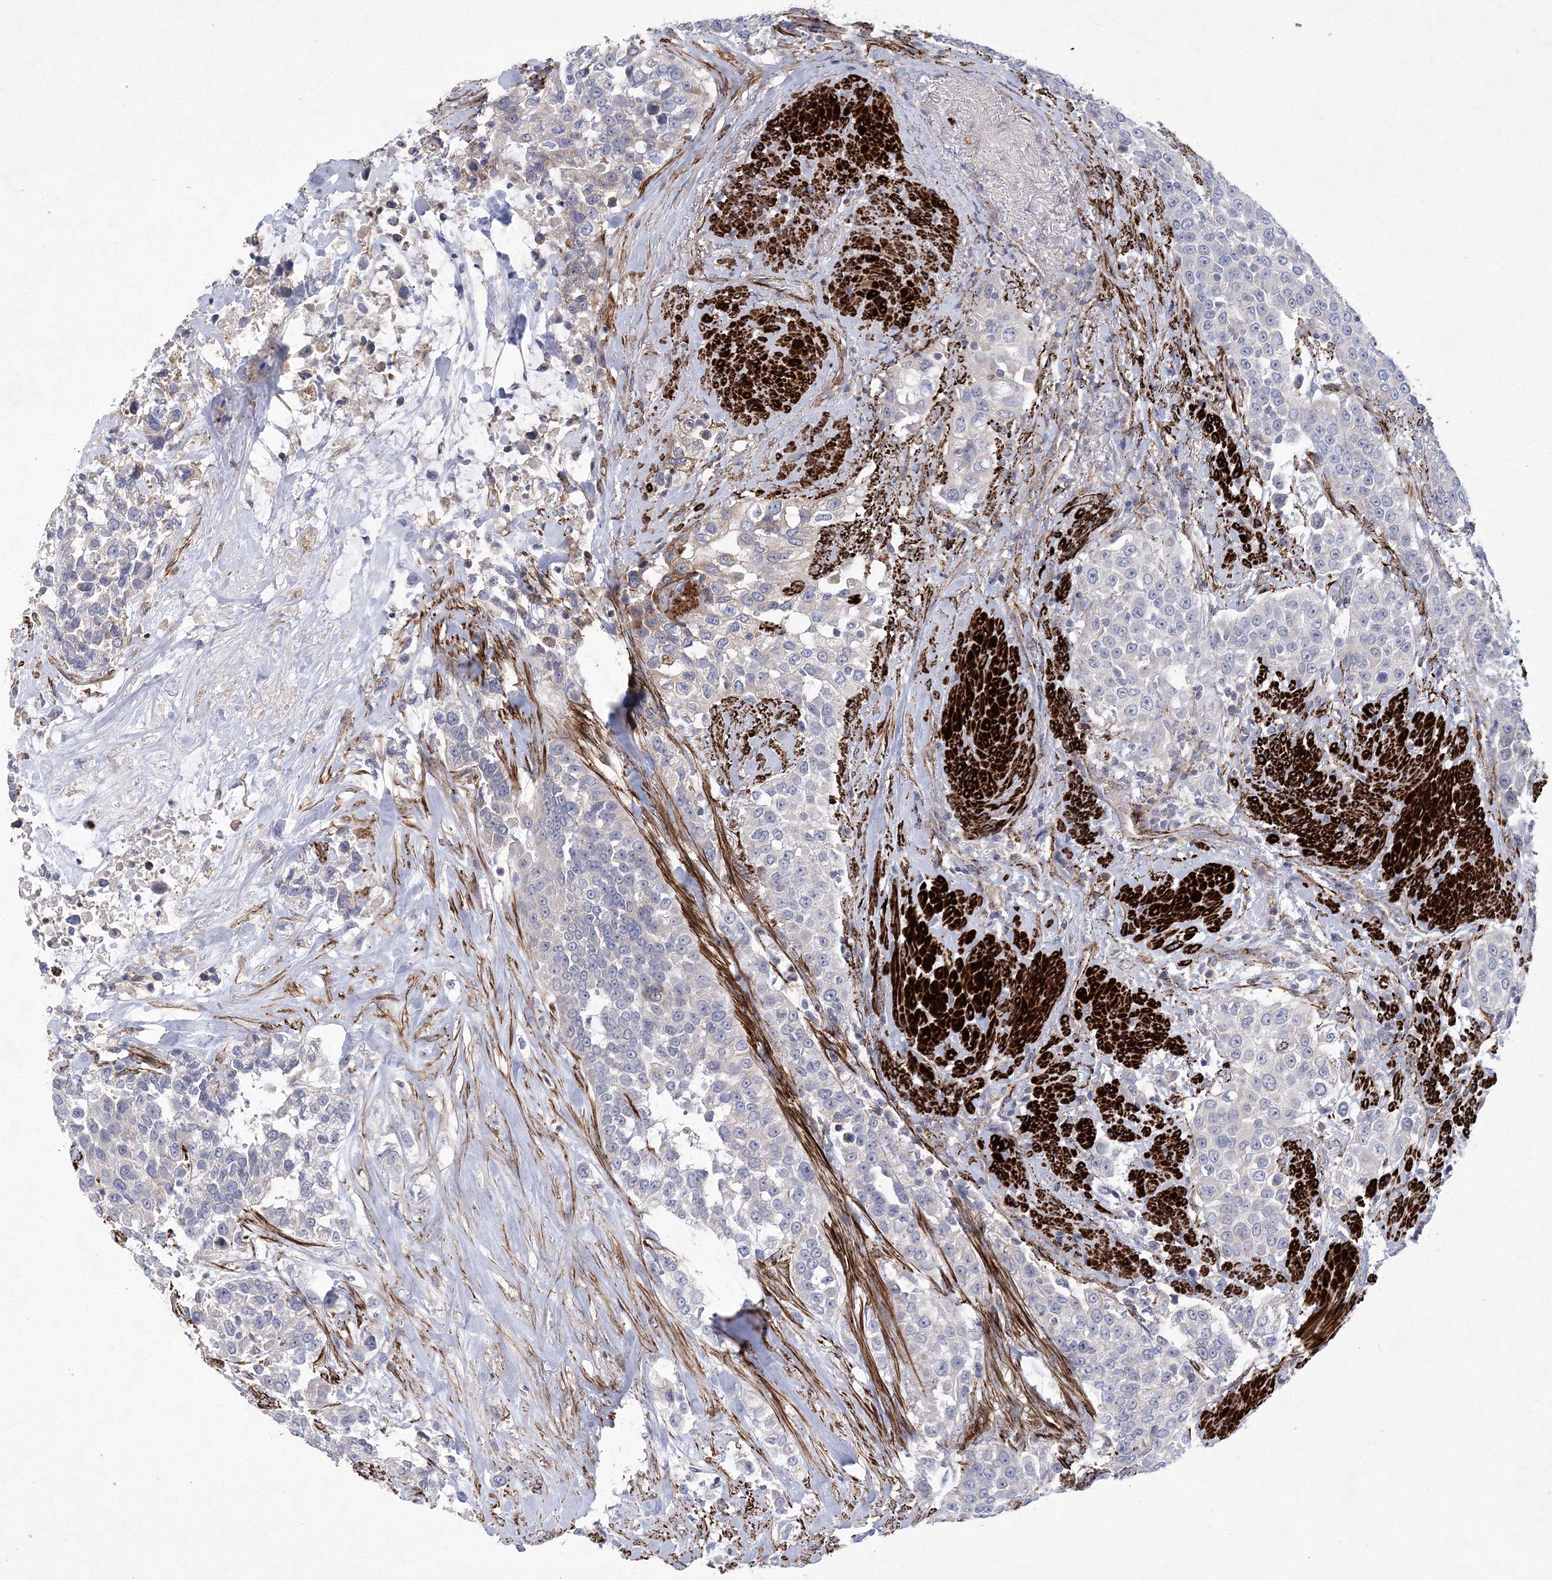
{"staining": {"intensity": "negative", "quantity": "none", "location": "none"}, "tissue": "urothelial cancer", "cell_type": "Tumor cells", "image_type": "cancer", "snomed": [{"axis": "morphology", "description": "Urothelial carcinoma, High grade"}, {"axis": "topography", "description": "Urinary bladder"}], "caption": "This image is of urothelial cancer stained with IHC to label a protein in brown with the nuclei are counter-stained blue. There is no expression in tumor cells.", "gene": "ARSJ", "patient": {"sex": "female", "age": 80}}